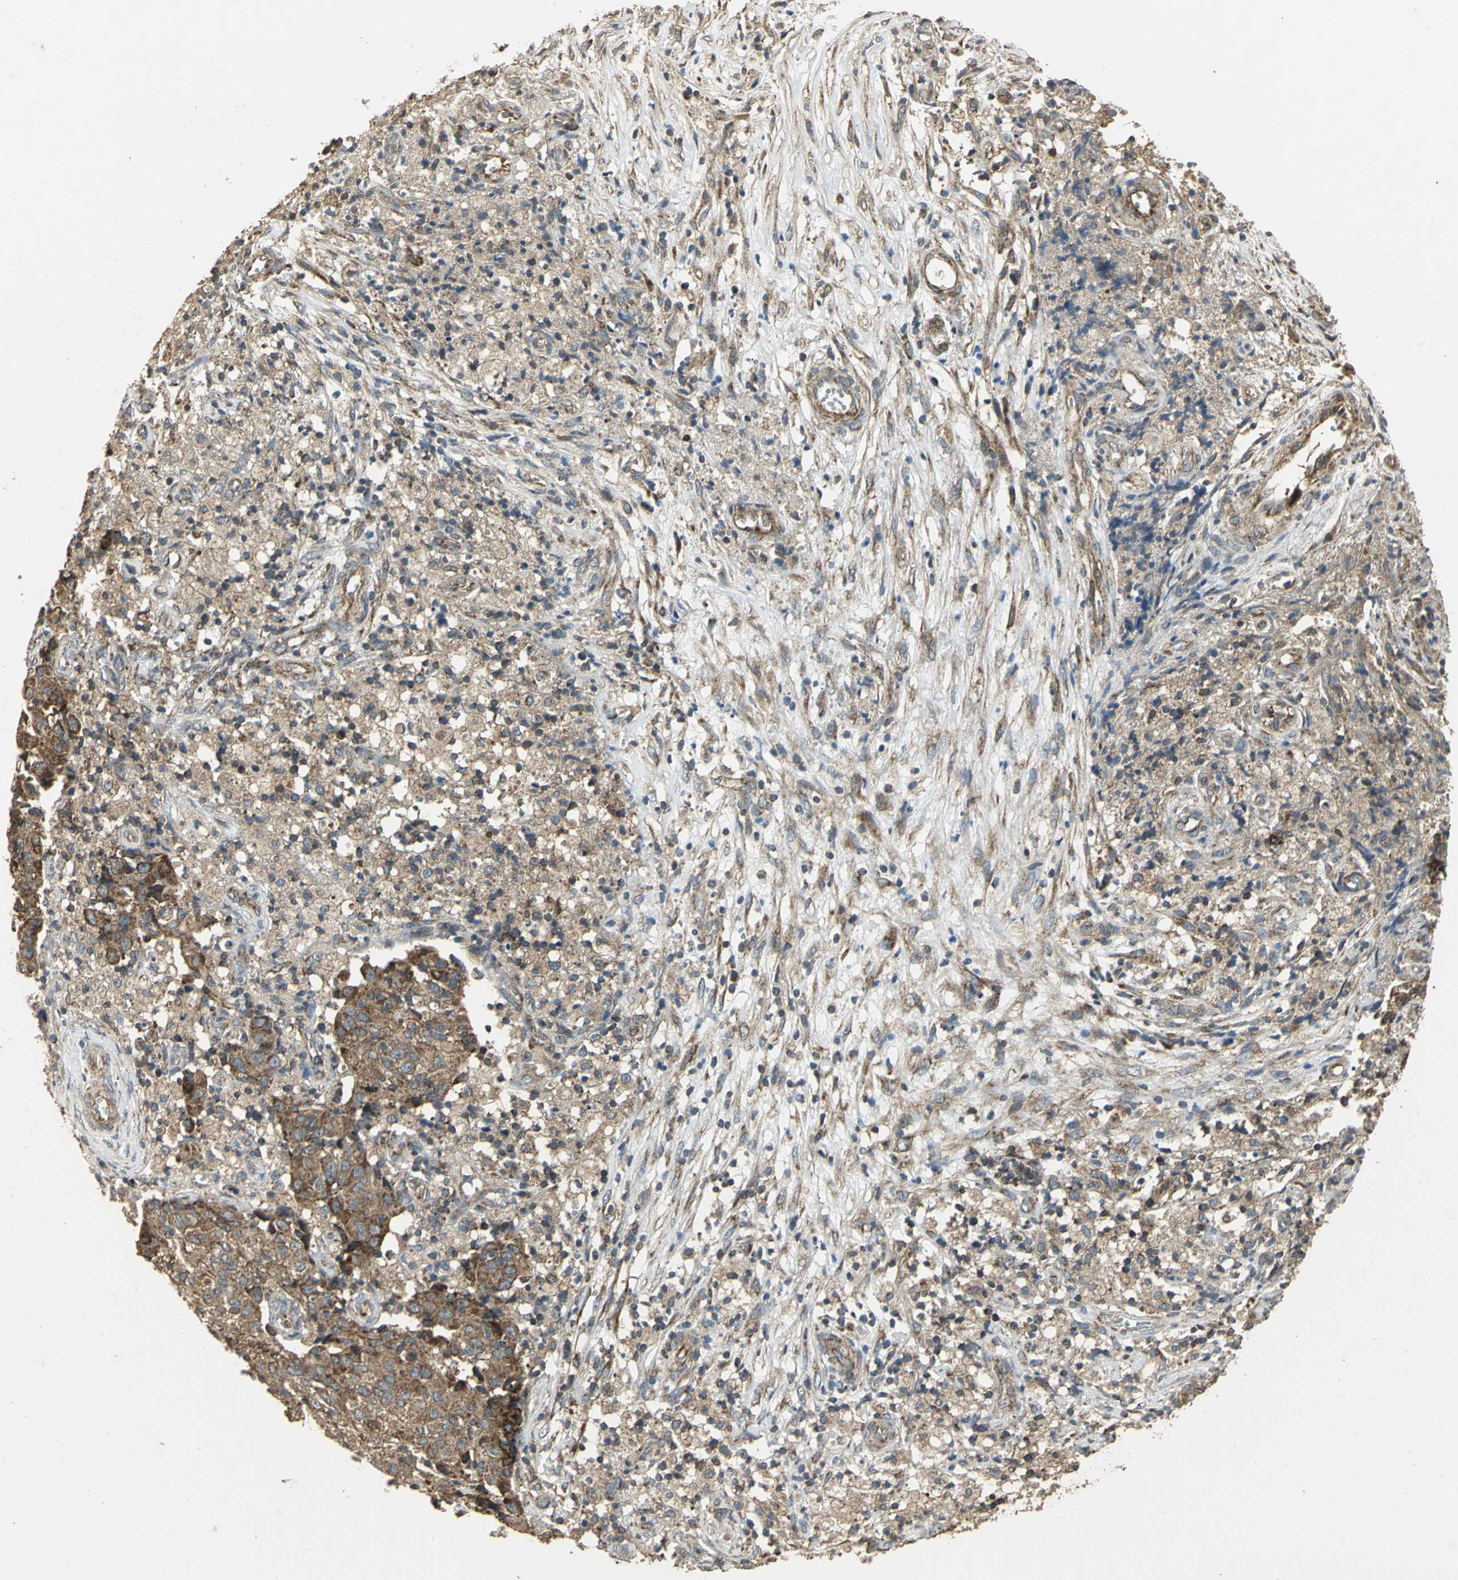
{"staining": {"intensity": "strong", "quantity": ">75%", "location": "cytoplasmic/membranous"}, "tissue": "ovarian cancer", "cell_type": "Tumor cells", "image_type": "cancer", "snomed": [{"axis": "morphology", "description": "Carcinoma, endometroid"}, {"axis": "topography", "description": "Ovary"}], "caption": "Immunohistochemical staining of ovarian cancer (endometroid carcinoma) shows high levels of strong cytoplasmic/membranous expression in approximately >75% of tumor cells. (IHC, brightfield microscopy, high magnification).", "gene": "KANK1", "patient": {"sex": "female", "age": 42}}